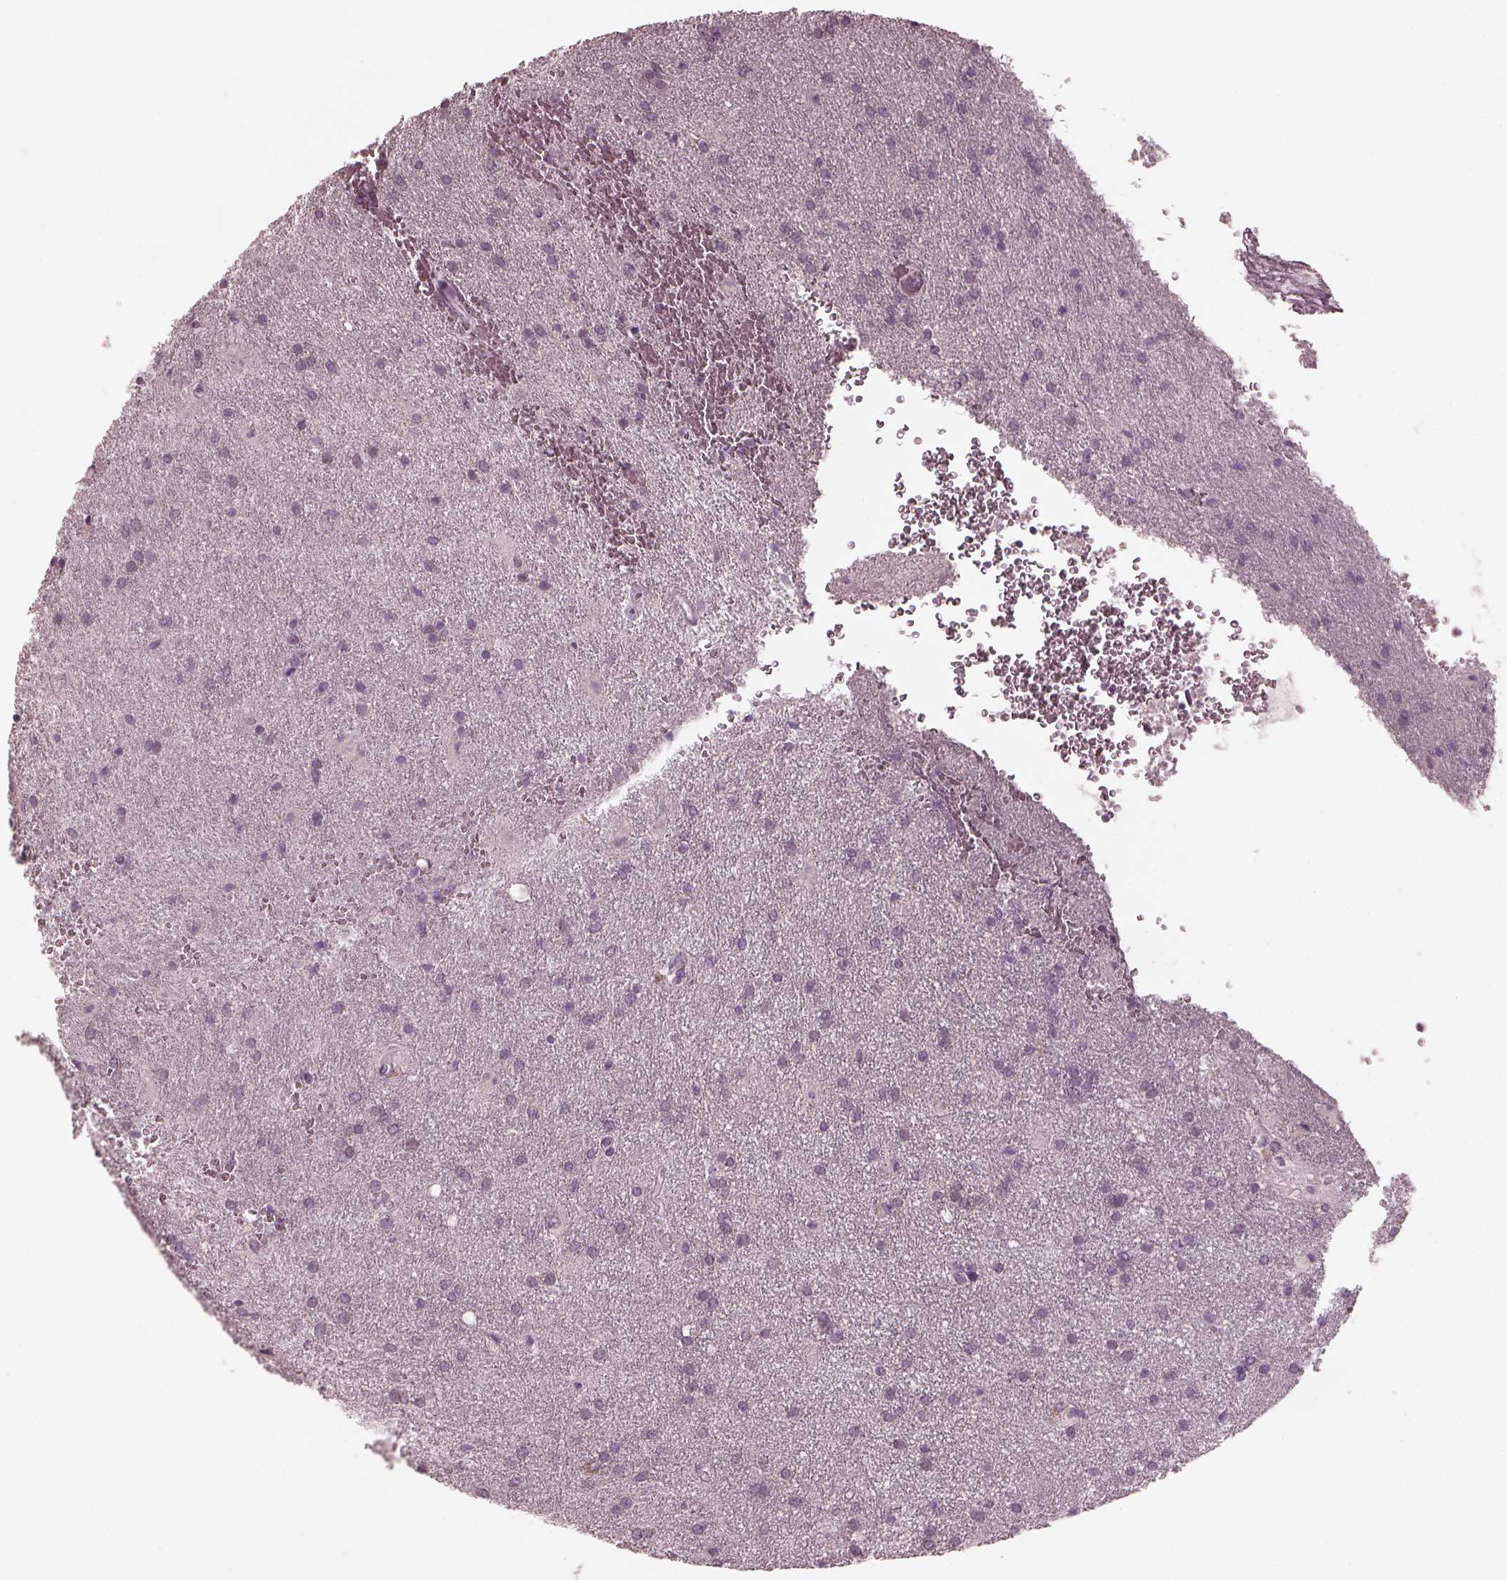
{"staining": {"intensity": "negative", "quantity": "none", "location": "none"}, "tissue": "glioma", "cell_type": "Tumor cells", "image_type": "cancer", "snomed": [{"axis": "morphology", "description": "Glioma, malignant, Low grade"}, {"axis": "topography", "description": "Brain"}], "caption": "High power microscopy histopathology image of an immunohistochemistry (IHC) micrograph of malignant glioma (low-grade), revealing no significant staining in tumor cells.", "gene": "RCVRN", "patient": {"sex": "male", "age": 58}}